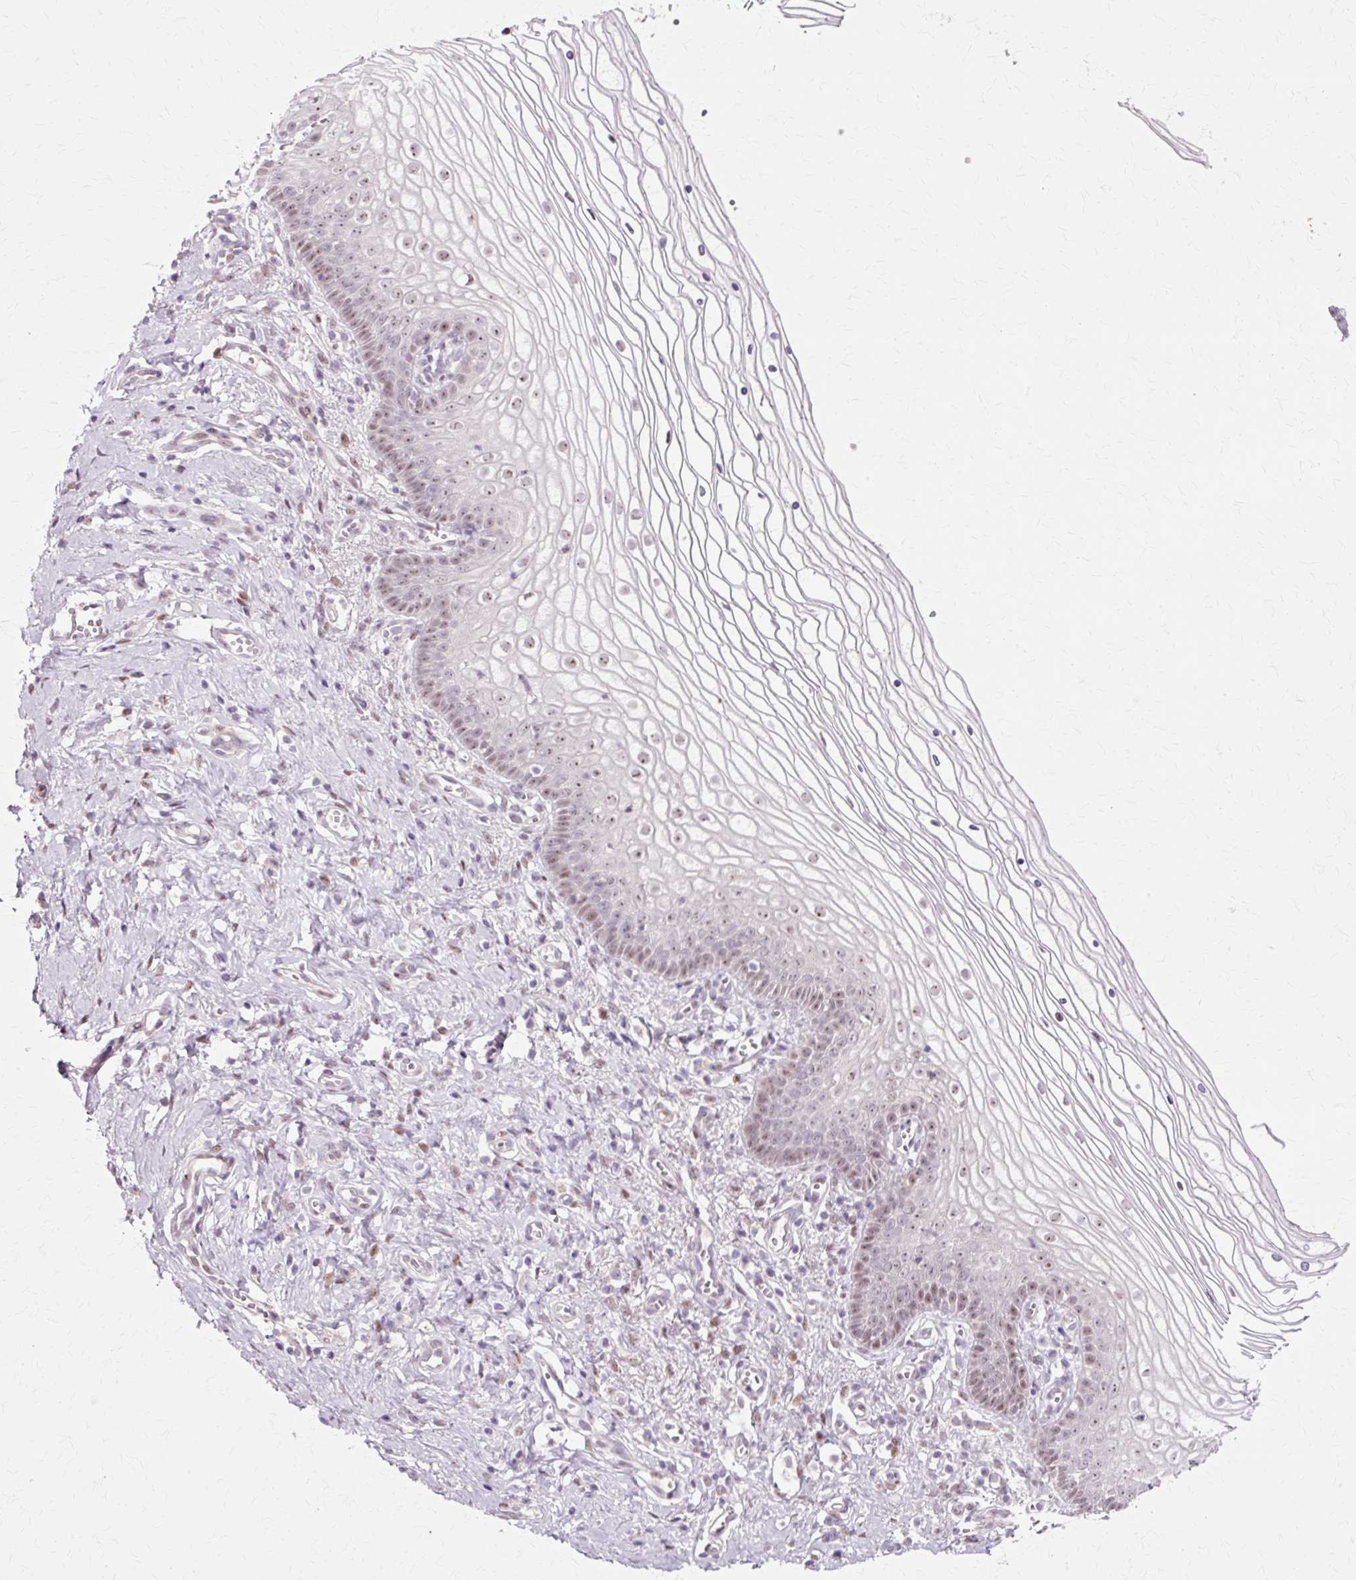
{"staining": {"intensity": "moderate", "quantity": "25%-75%", "location": "nuclear"}, "tissue": "vagina", "cell_type": "Squamous epithelial cells", "image_type": "normal", "snomed": [{"axis": "morphology", "description": "Normal tissue, NOS"}, {"axis": "topography", "description": "Vagina"}], "caption": "Immunohistochemistry (IHC) of benign vagina reveals medium levels of moderate nuclear positivity in about 25%-75% of squamous epithelial cells. (IHC, brightfield microscopy, high magnification).", "gene": "MACROD2", "patient": {"sex": "female", "age": 56}}